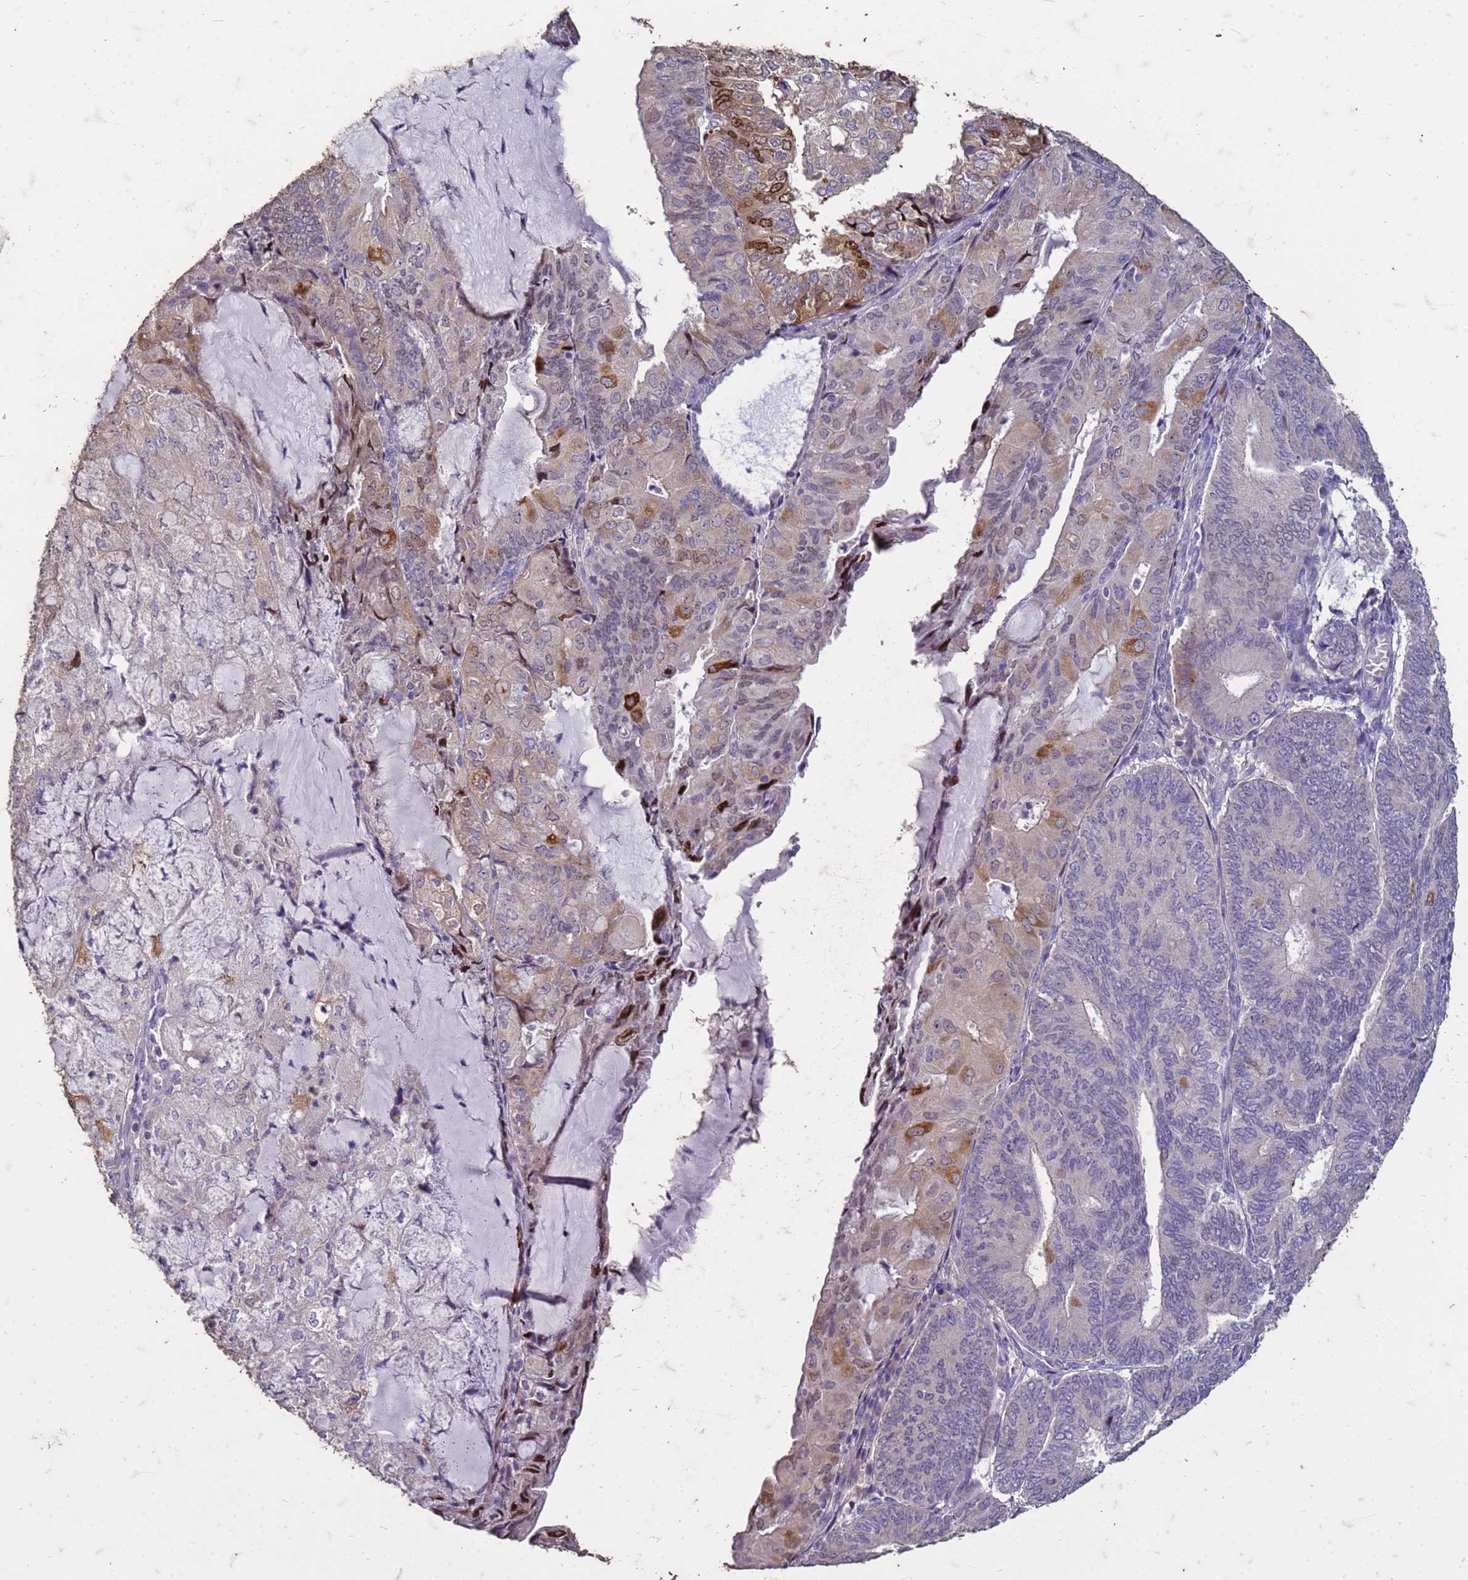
{"staining": {"intensity": "moderate", "quantity": "<25%", "location": "cytoplasmic/membranous"}, "tissue": "endometrial cancer", "cell_type": "Tumor cells", "image_type": "cancer", "snomed": [{"axis": "morphology", "description": "Adenocarcinoma, NOS"}, {"axis": "topography", "description": "Endometrium"}], "caption": "Immunohistochemical staining of adenocarcinoma (endometrial) demonstrates low levels of moderate cytoplasmic/membranous positivity in approximately <25% of tumor cells. The staining was performed using DAB (3,3'-diaminobenzidine), with brown indicating positive protein expression. Nuclei are stained blue with hematoxylin.", "gene": "FAM184B", "patient": {"sex": "female", "age": 81}}